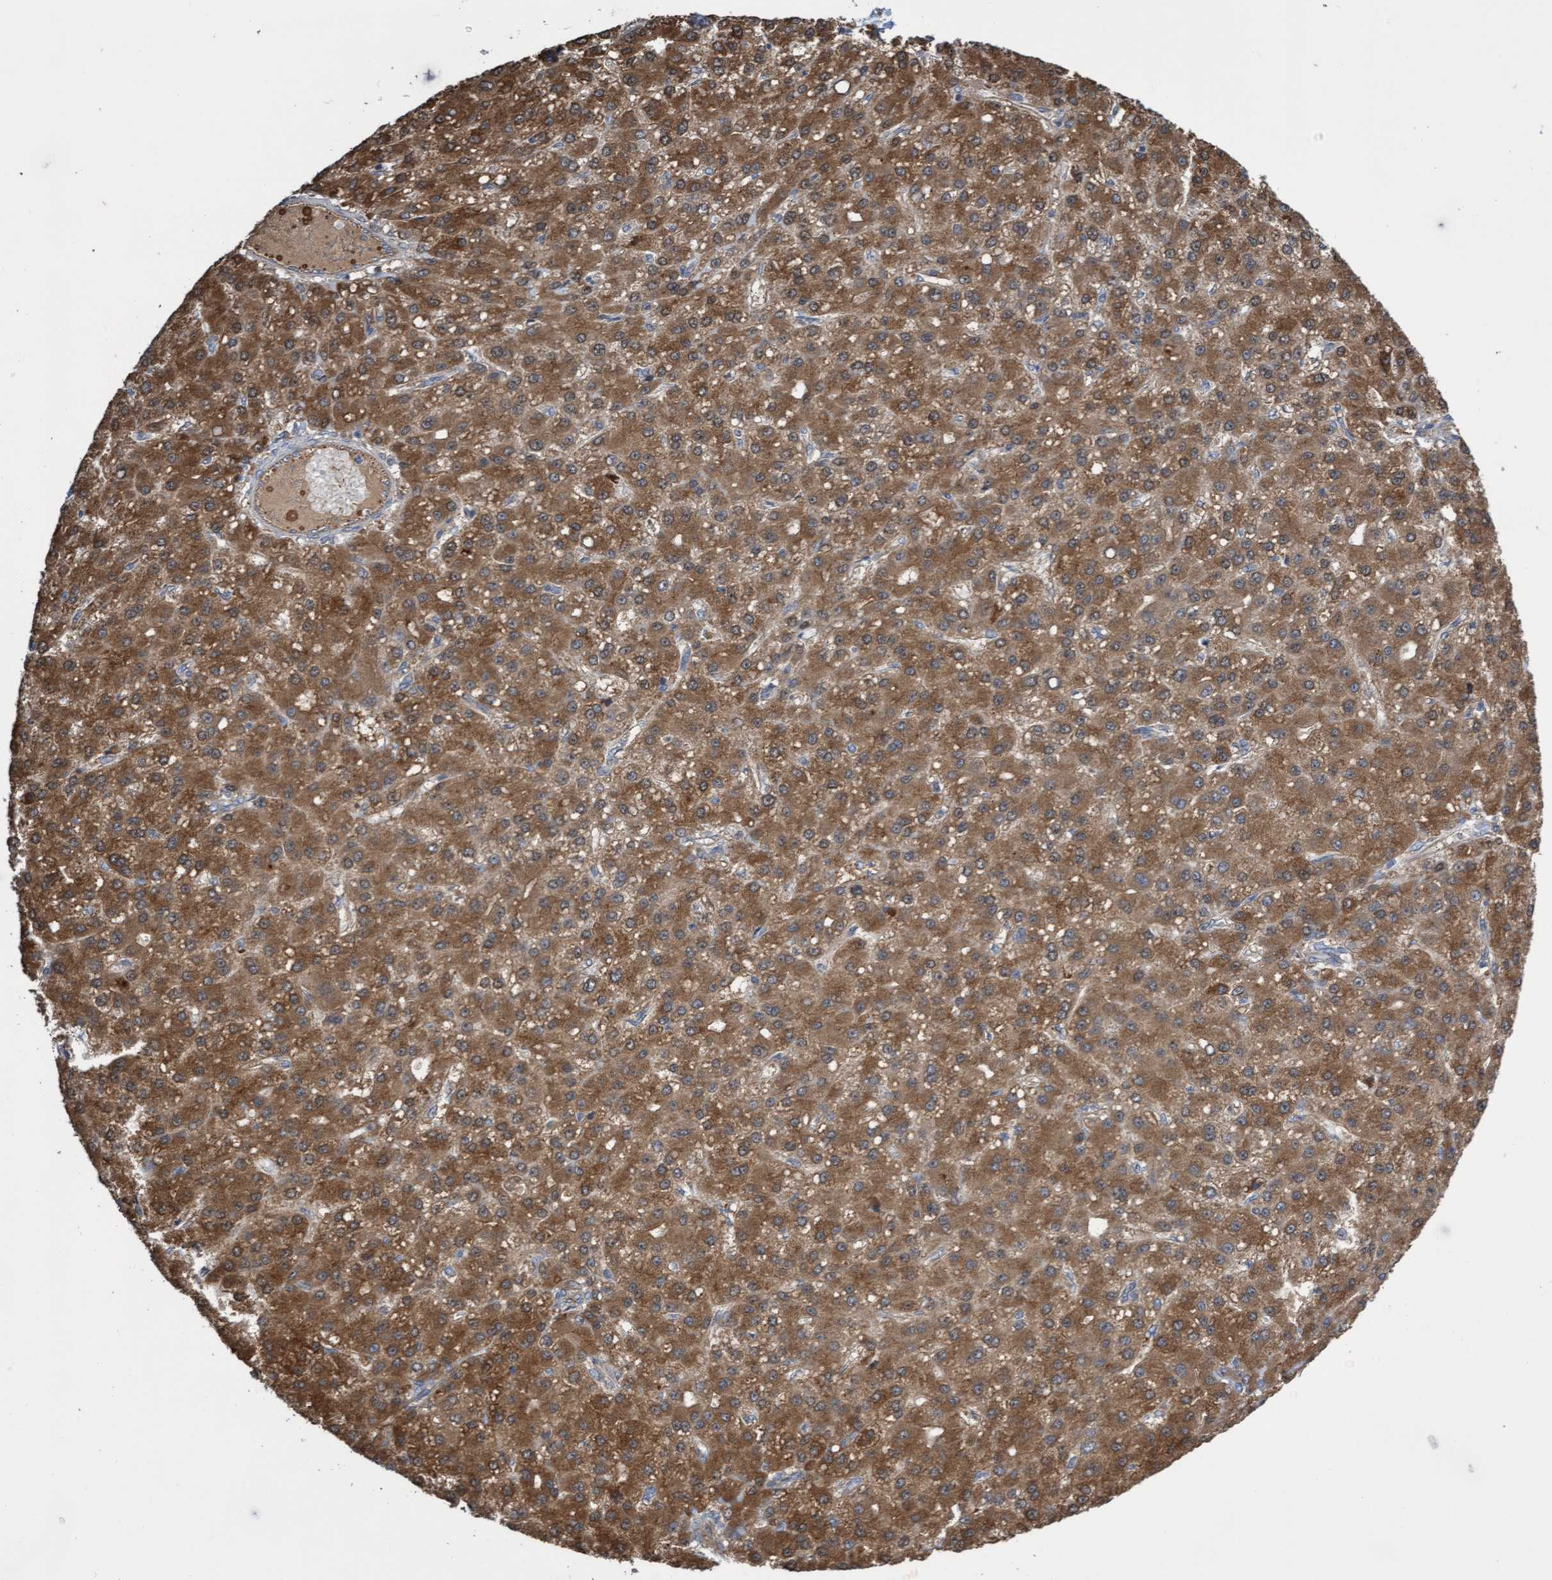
{"staining": {"intensity": "moderate", "quantity": ">75%", "location": "cytoplasmic/membranous"}, "tissue": "liver cancer", "cell_type": "Tumor cells", "image_type": "cancer", "snomed": [{"axis": "morphology", "description": "Carcinoma, Hepatocellular, NOS"}, {"axis": "topography", "description": "Liver"}], "caption": "There is medium levels of moderate cytoplasmic/membranous expression in tumor cells of liver hepatocellular carcinoma, as demonstrated by immunohistochemical staining (brown color).", "gene": "ITFG1", "patient": {"sex": "male", "age": 67}}